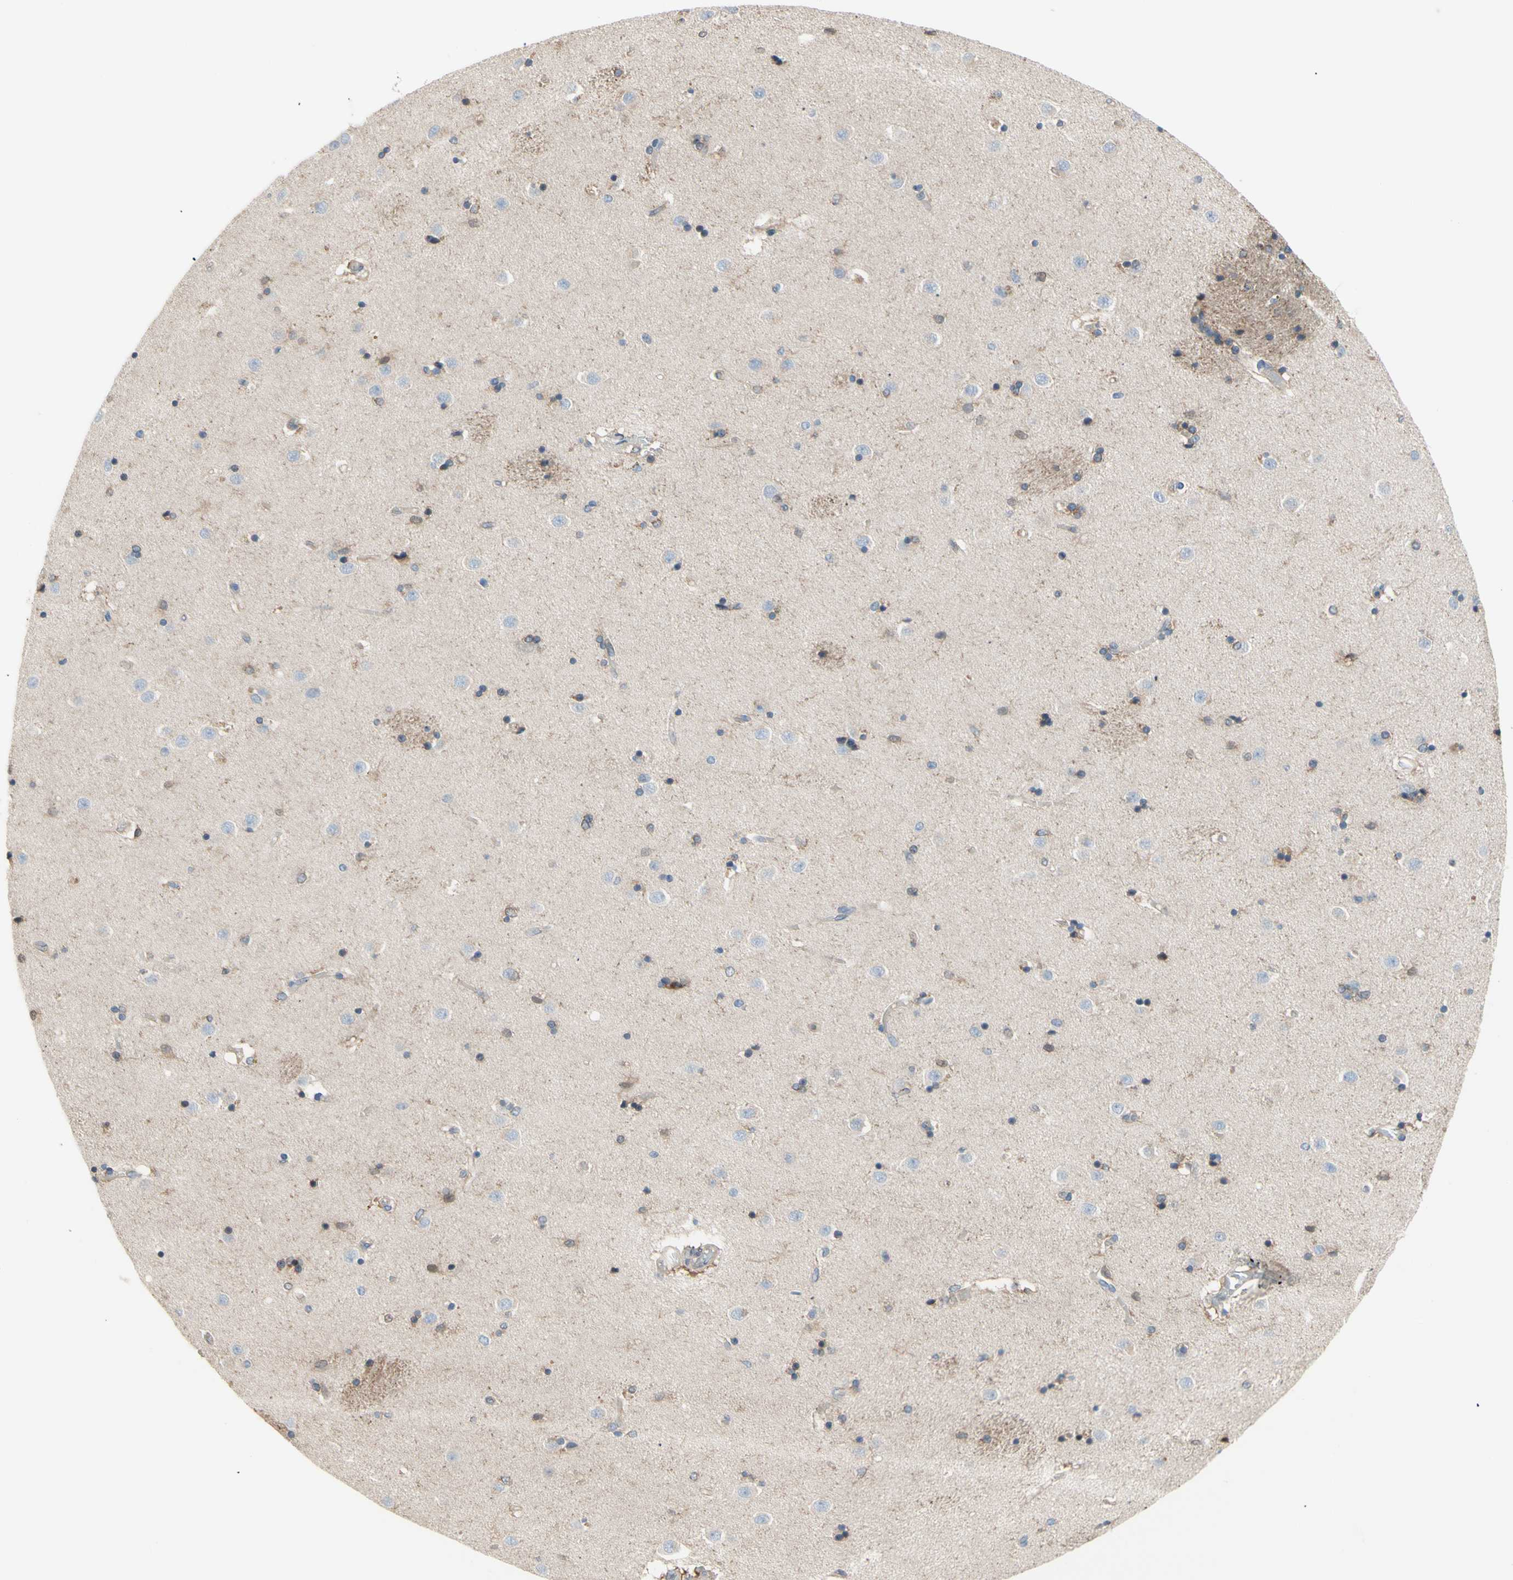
{"staining": {"intensity": "moderate", "quantity": "25%-75%", "location": "cytoplasmic/membranous"}, "tissue": "caudate", "cell_type": "Glial cells", "image_type": "normal", "snomed": [{"axis": "morphology", "description": "Normal tissue, NOS"}, {"axis": "topography", "description": "Lateral ventricle wall"}], "caption": "IHC micrograph of unremarkable human caudate stained for a protein (brown), which exhibits medium levels of moderate cytoplasmic/membranous staining in approximately 25%-75% of glial cells.", "gene": "DYNLRB1", "patient": {"sex": "female", "age": 54}}